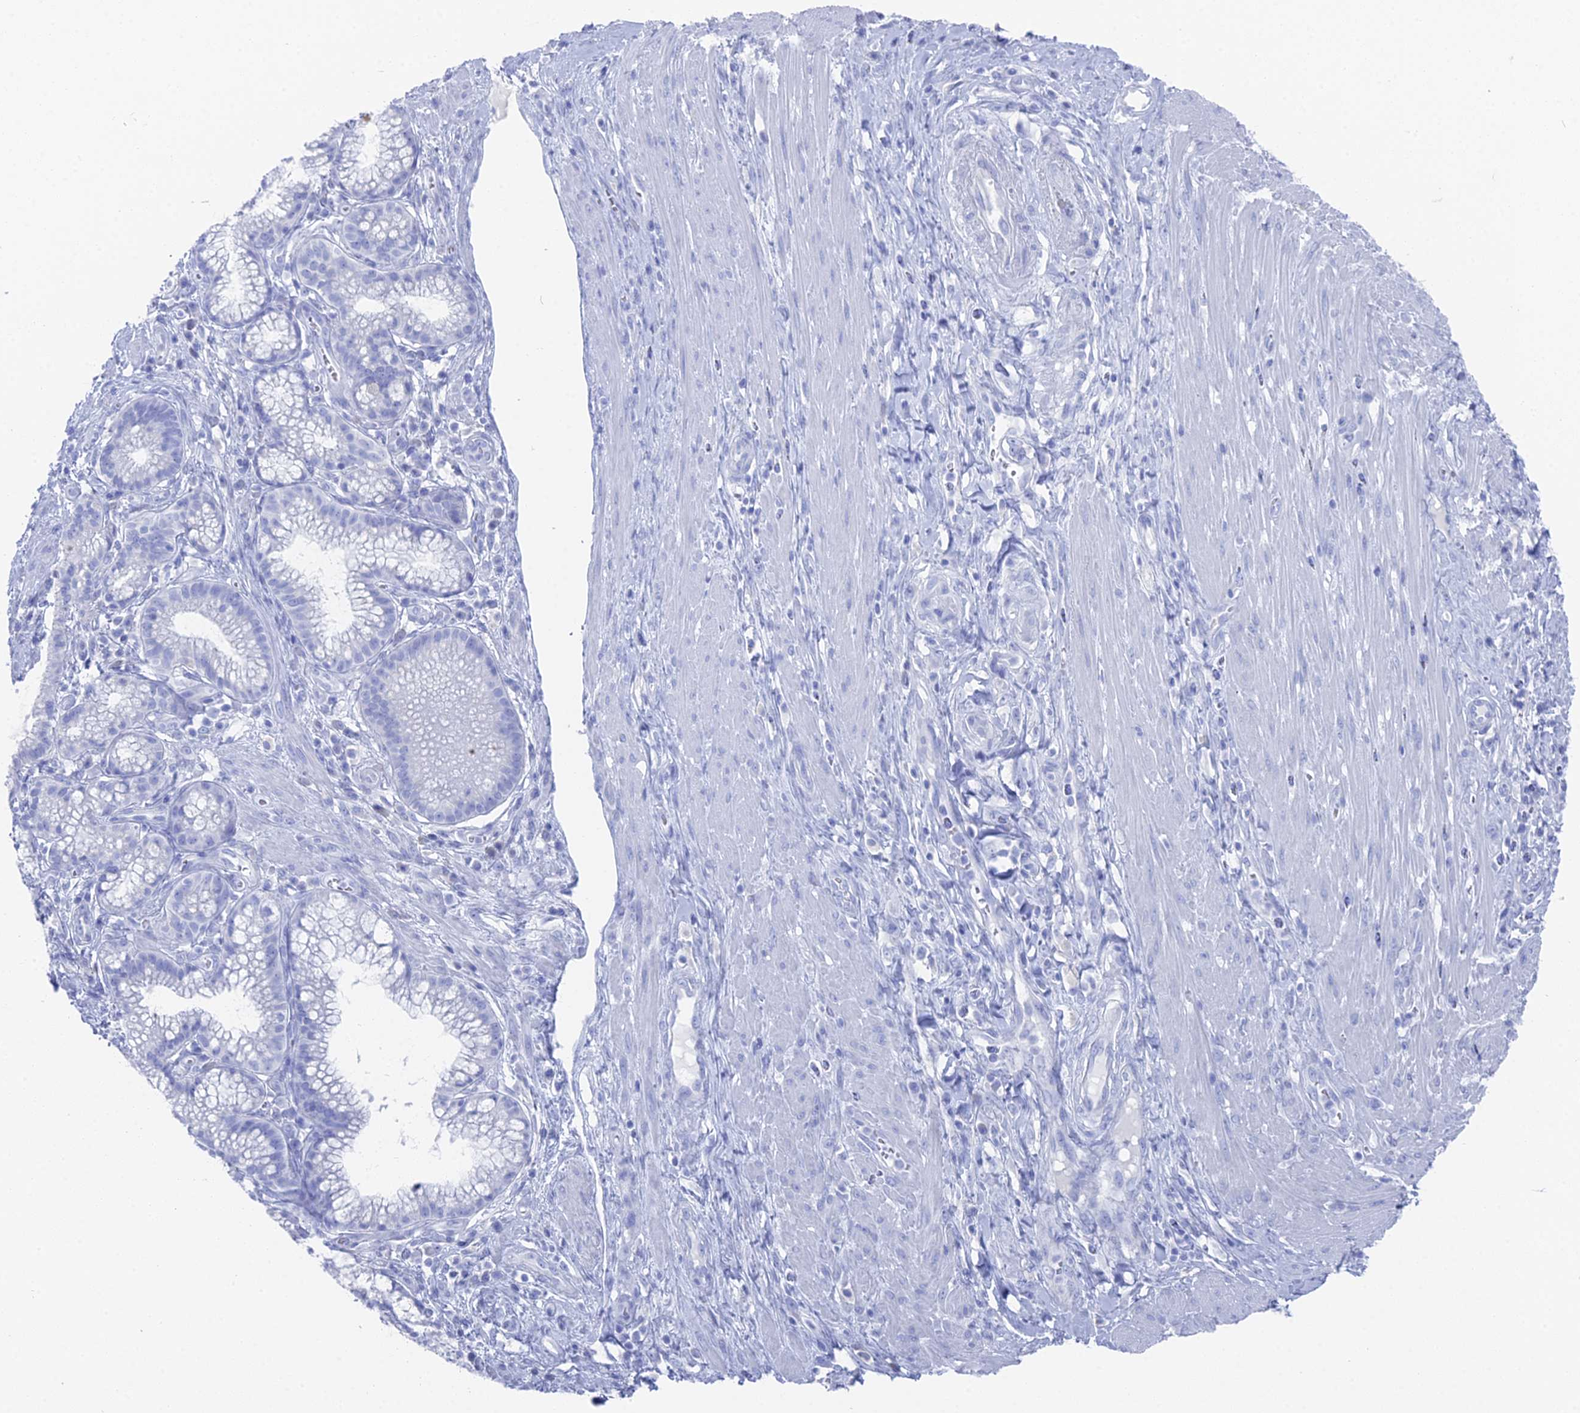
{"staining": {"intensity": "negative", "quantity": "none", "location": "none"}, "tissue": "pancreatic cancer", "cell_type": "Tumor cells", "image_type": "cancer", "snomed": [{"axis": "morphology", "description": "Adenocarcinoma, NOS"}, {"axis": "topography", "description": "Pancreas"}], "caption": "DAB immunohistochemical staining of human pancreatic adenocarcinoma exhibits no significant positivity in tumor cells. Nuclei are stained in blue.", "gene": "ENPP3", "patient": {"sex": "male", "age": 72}}